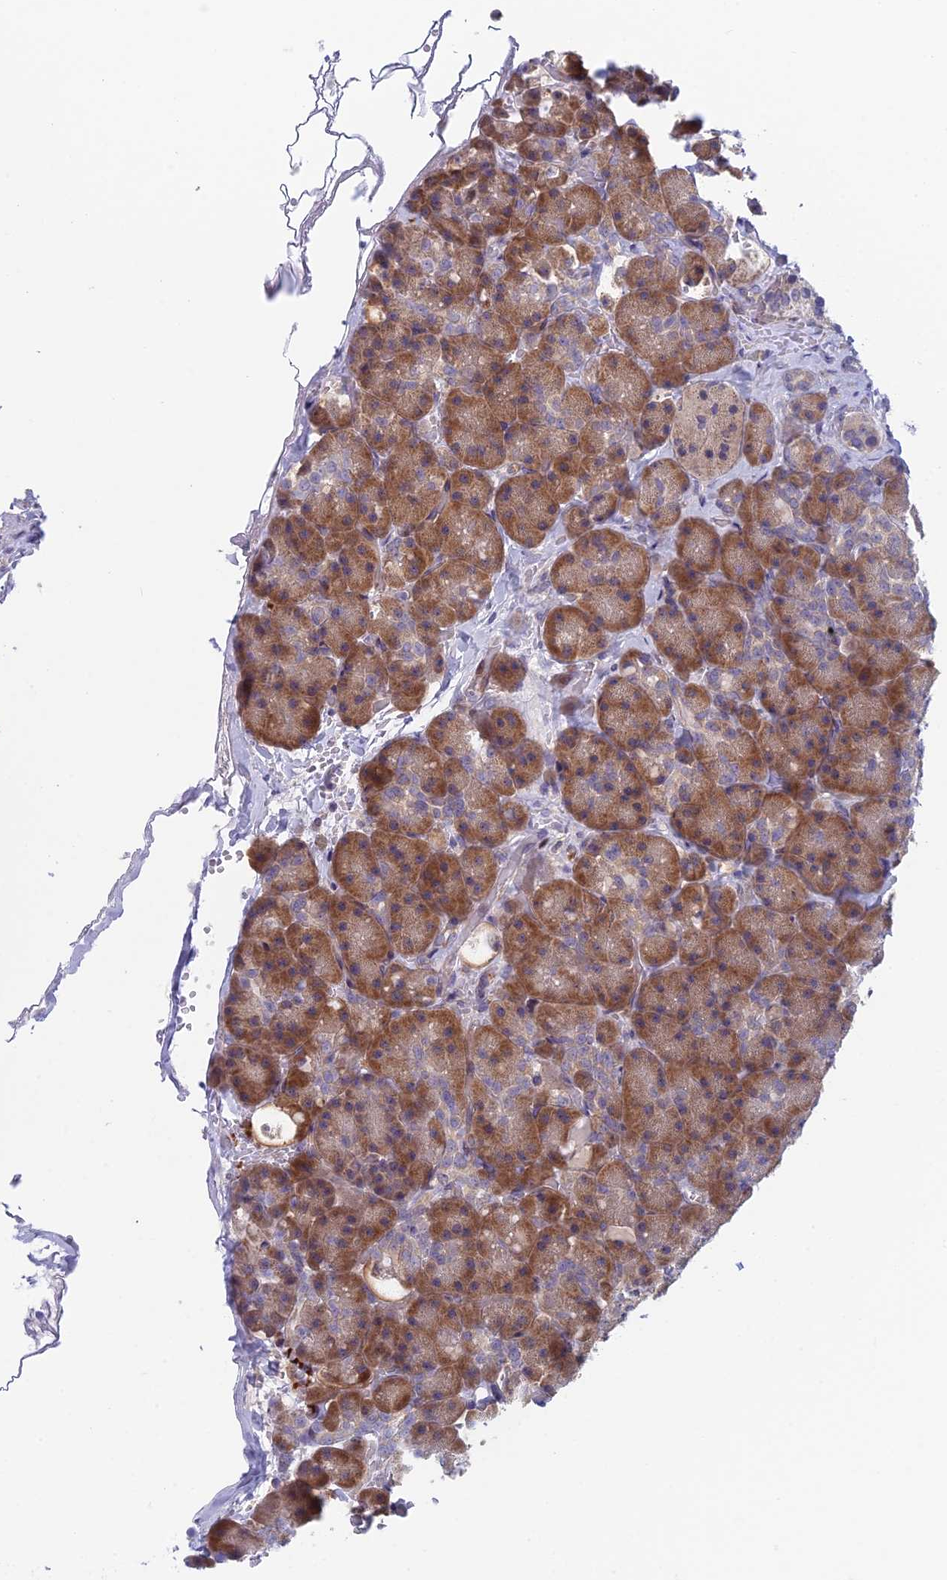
{"staining": {"intensity": "moderate", "quantity": ">75%", "location": "cytoplasmic/membranous"}, "tissue": "pancreas", "cell_type": "Exocrine glandular cells", "image_type": "normal", "snomed": [{"axis": "morphology", "description": "Normal tissue, NOS"}, {"axis": "topography", "description": "Pancreas"}], "caption": "Immunohistochemical staining of unremarkable pancreas exhibits >75% levels of moderate cytoplasmic/membranous protein expression in about >75% of exocrine glandular cells. Ihc stains the protein in brown and the nuclei are stained blue.", "gene": "PPP1R26", "patient": {"sex": "male", "age": 36}}